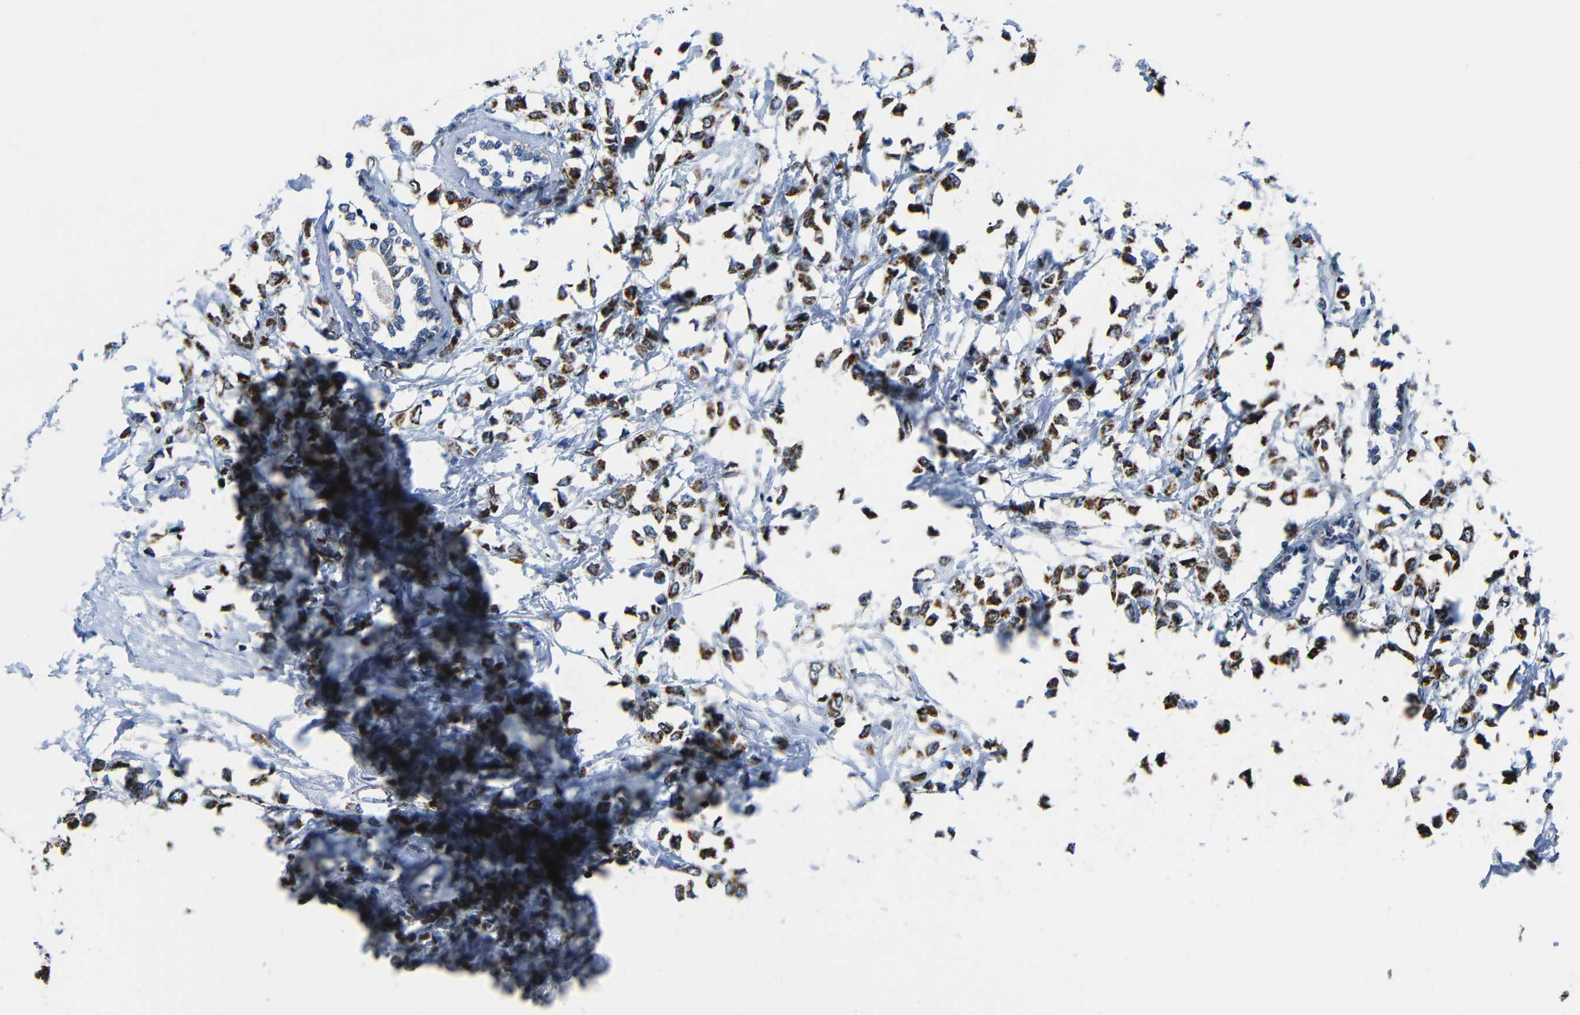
{"staining": {"intensity": "strong", "quantity": ">75%", "location": "cytoplasmic/membranous"}, "tissue": "breast cancer", "cell_type": "Tumor cells", "image_type": "cancer", "snomed": [{"axis": "morphology", "description": "Lobular carcinoma"}, {"axis": "topography", "description": "Breast"}], "caption": "IHC histopathology image of human lobular carcinoma (breast) stained for a protein (brown), which exhibits high levels of strong cytoplasmic/membranous expression in about >75% of tumor cells.", "gene": "CA5B", "patient": {"sex": "female", "age": 51}}